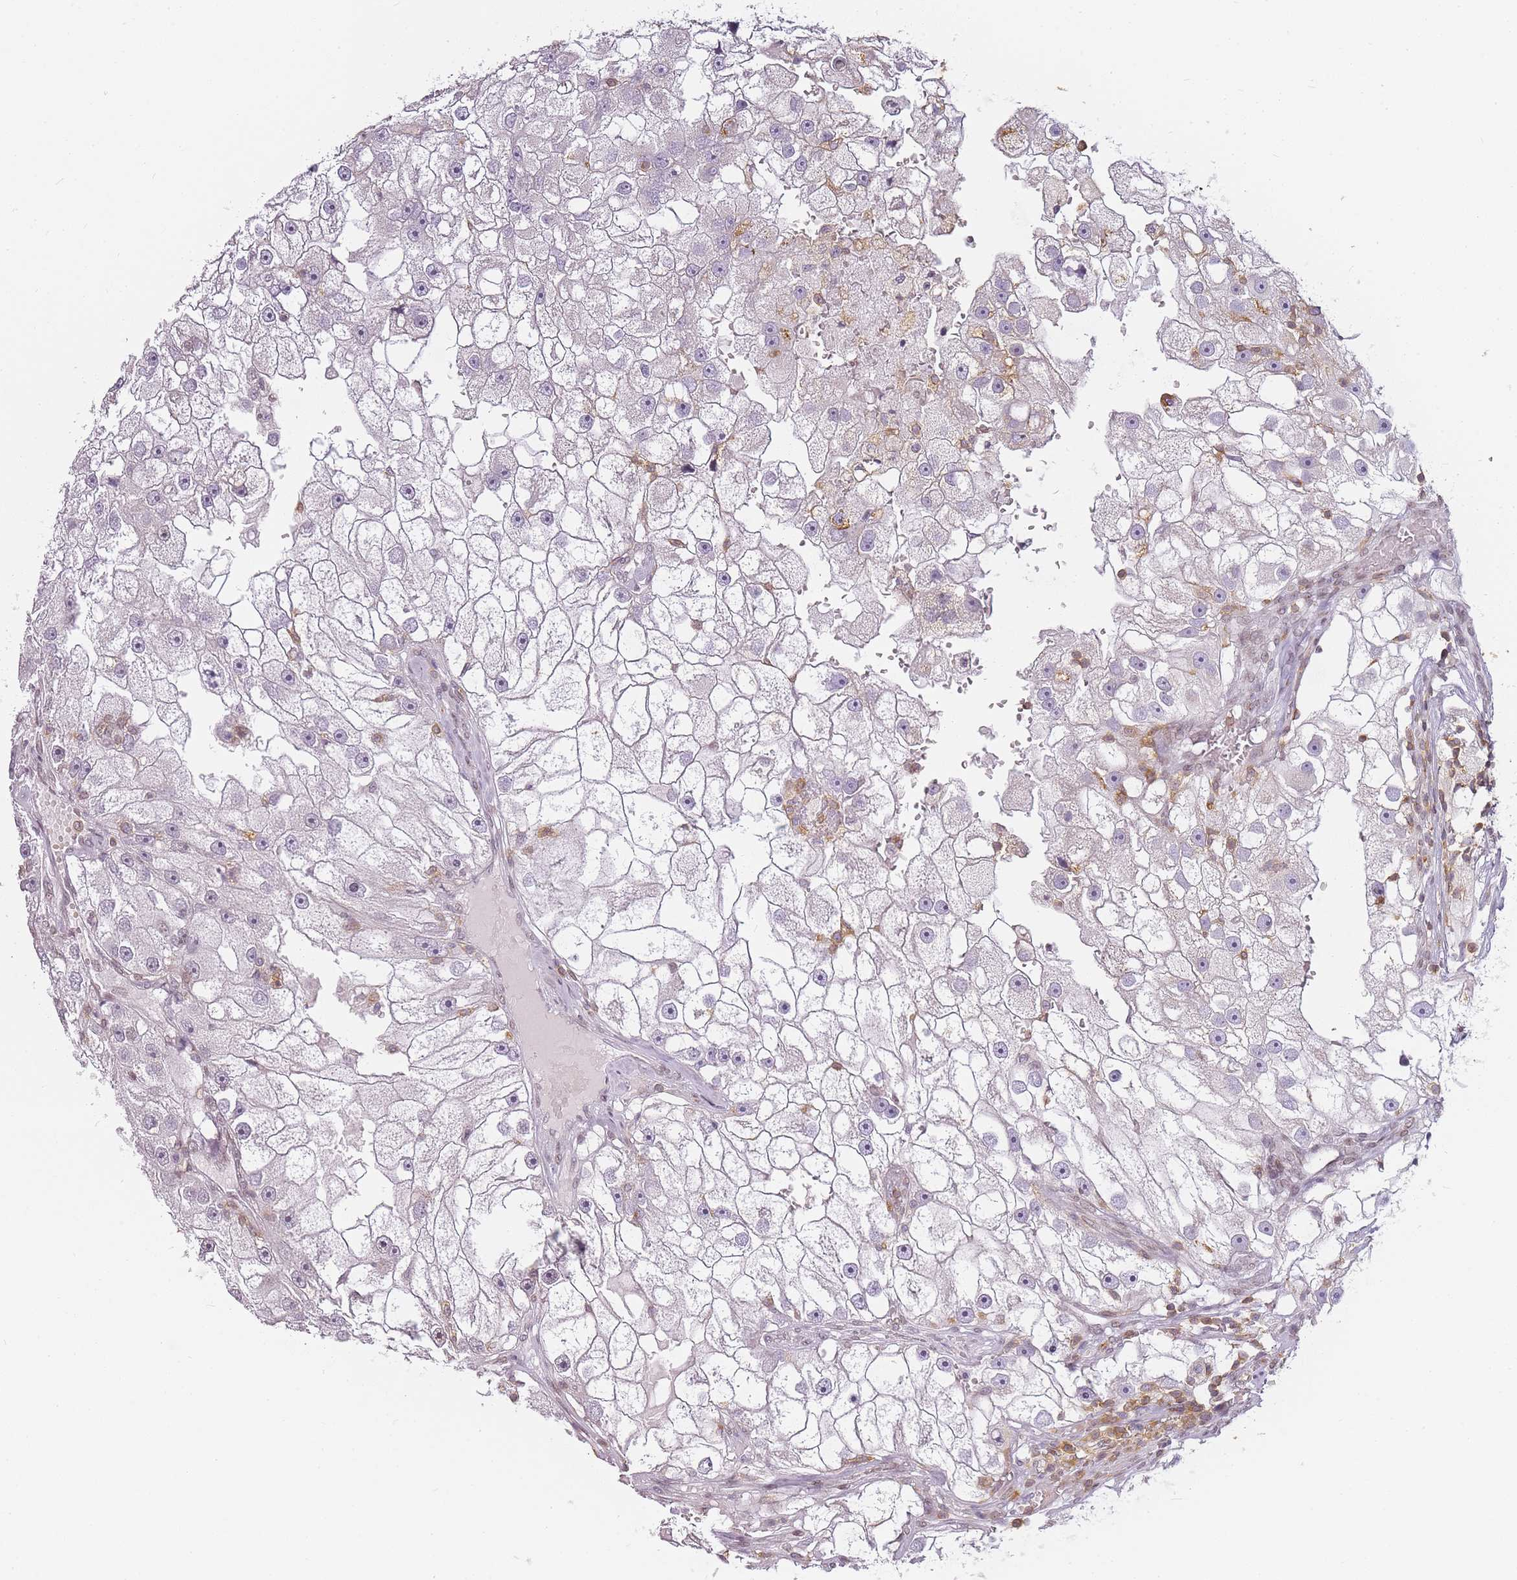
{"staining": {"intensity": "moderate", "quantity": "<25%", "location": "nuclear"}, "tissue": "renal cancer", "cell_type": "Tumor cells", "image_type": "cancer", "snomed": [{"axis": "morphology", "description": "Adenocarcinoma, NOS"}, {"axis": "topography", "description": "Kidney"}], "caption": "IHC (DAB) staining of renal cancer (adenocarcinoma) demonstrates moderate nuclear protein staining in about <25% of tumor cells.", "gene": "JAKMIP1", "patient": {"sex": "male", "age": 63}}